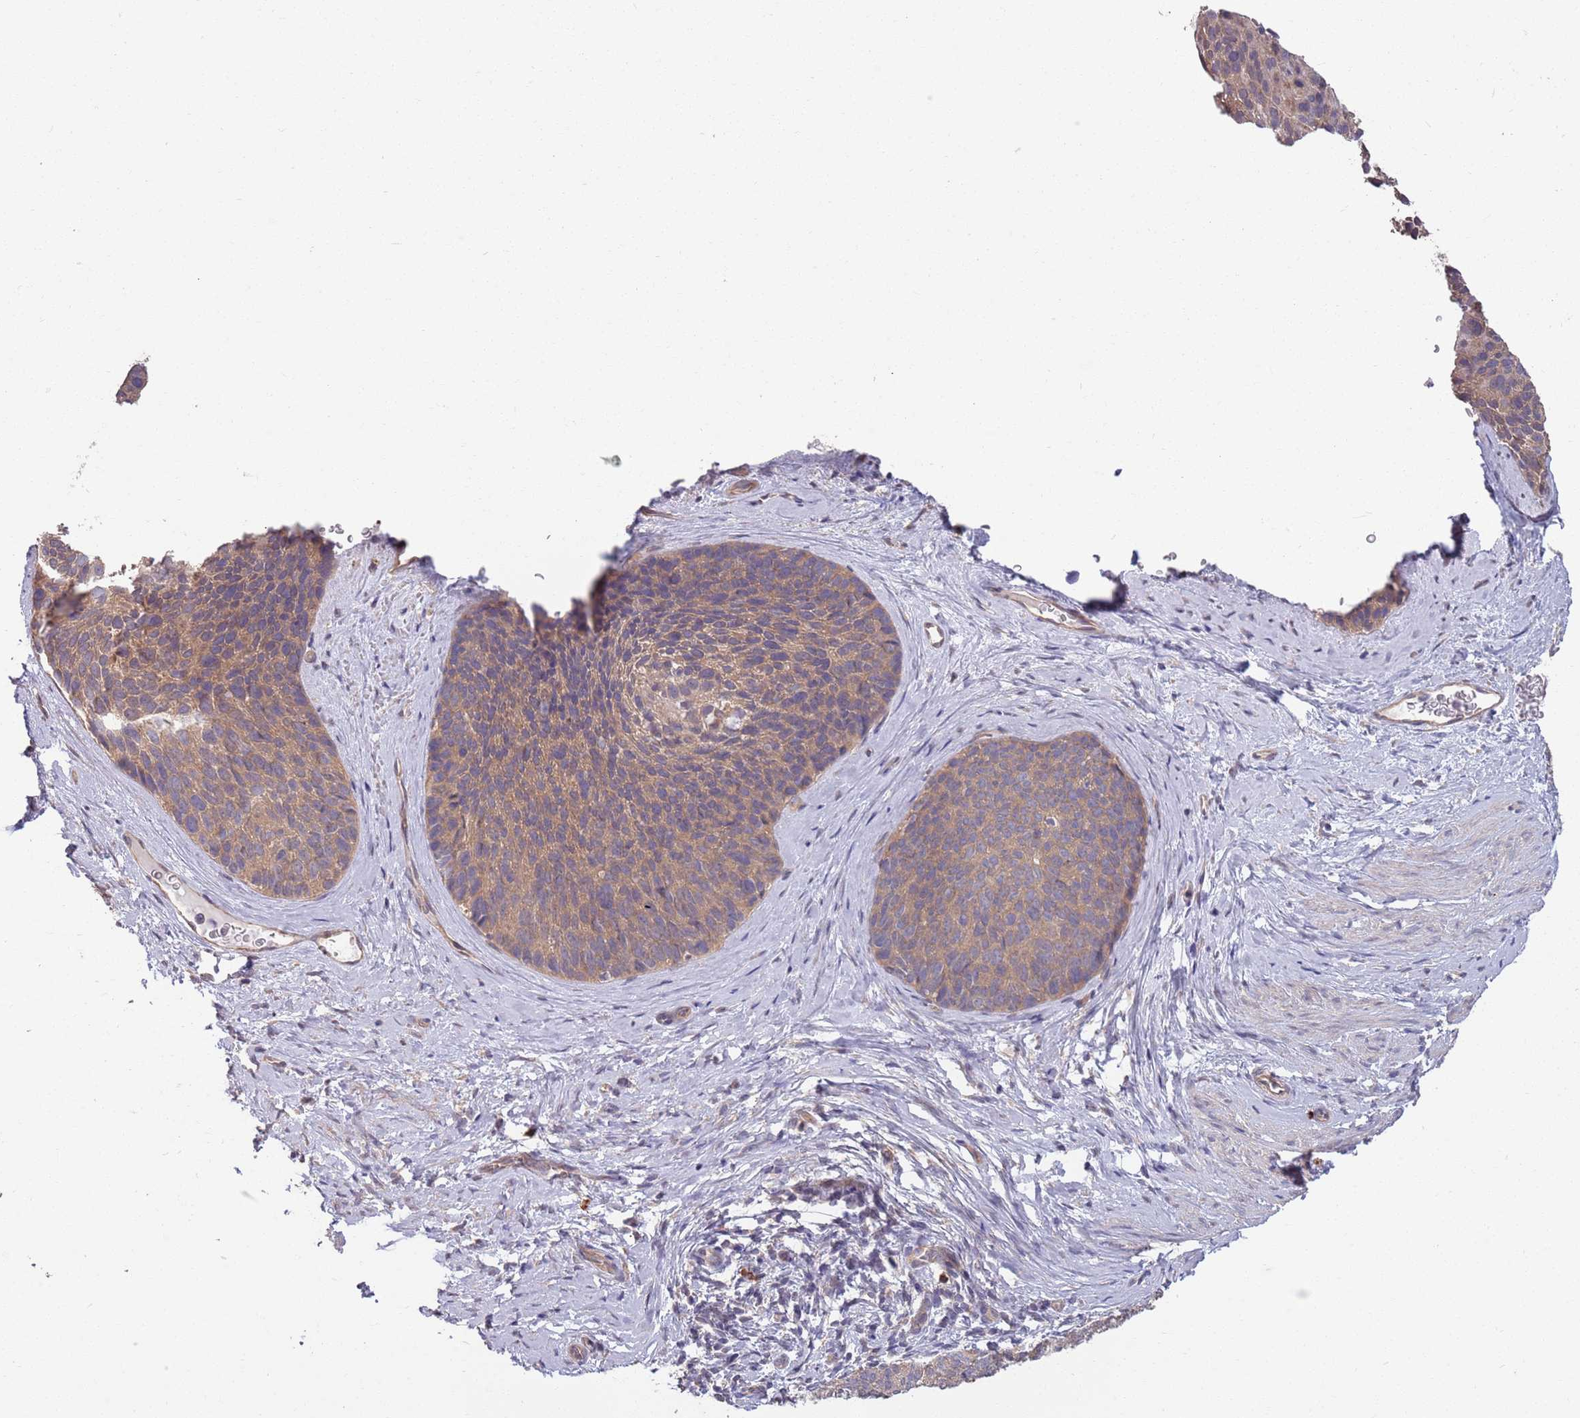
{"staining": {"intensity": "moderate", "quantity": ">75%", "location": "cytoplasmic/membranous"}, "tissue": "cervical cancer", "cell_type": "Tumor cells", "image_type": "cancer", "snomed": [{"axis": "morphology", "description": "Squamous cell carcinoma, NOS"}, {"axis": "topography", "description": "Cervix"}], "caption": "IHC micrograph of cervical cancer (squamous cell carcinoma) stained for a protein (brown), which demonstrates medium levels of moderate cytoplasmic/membranous staining in about >75% of tumor cells.", "gene": "MARVELD2", "patient": {"sex": "female", "age": 80}}